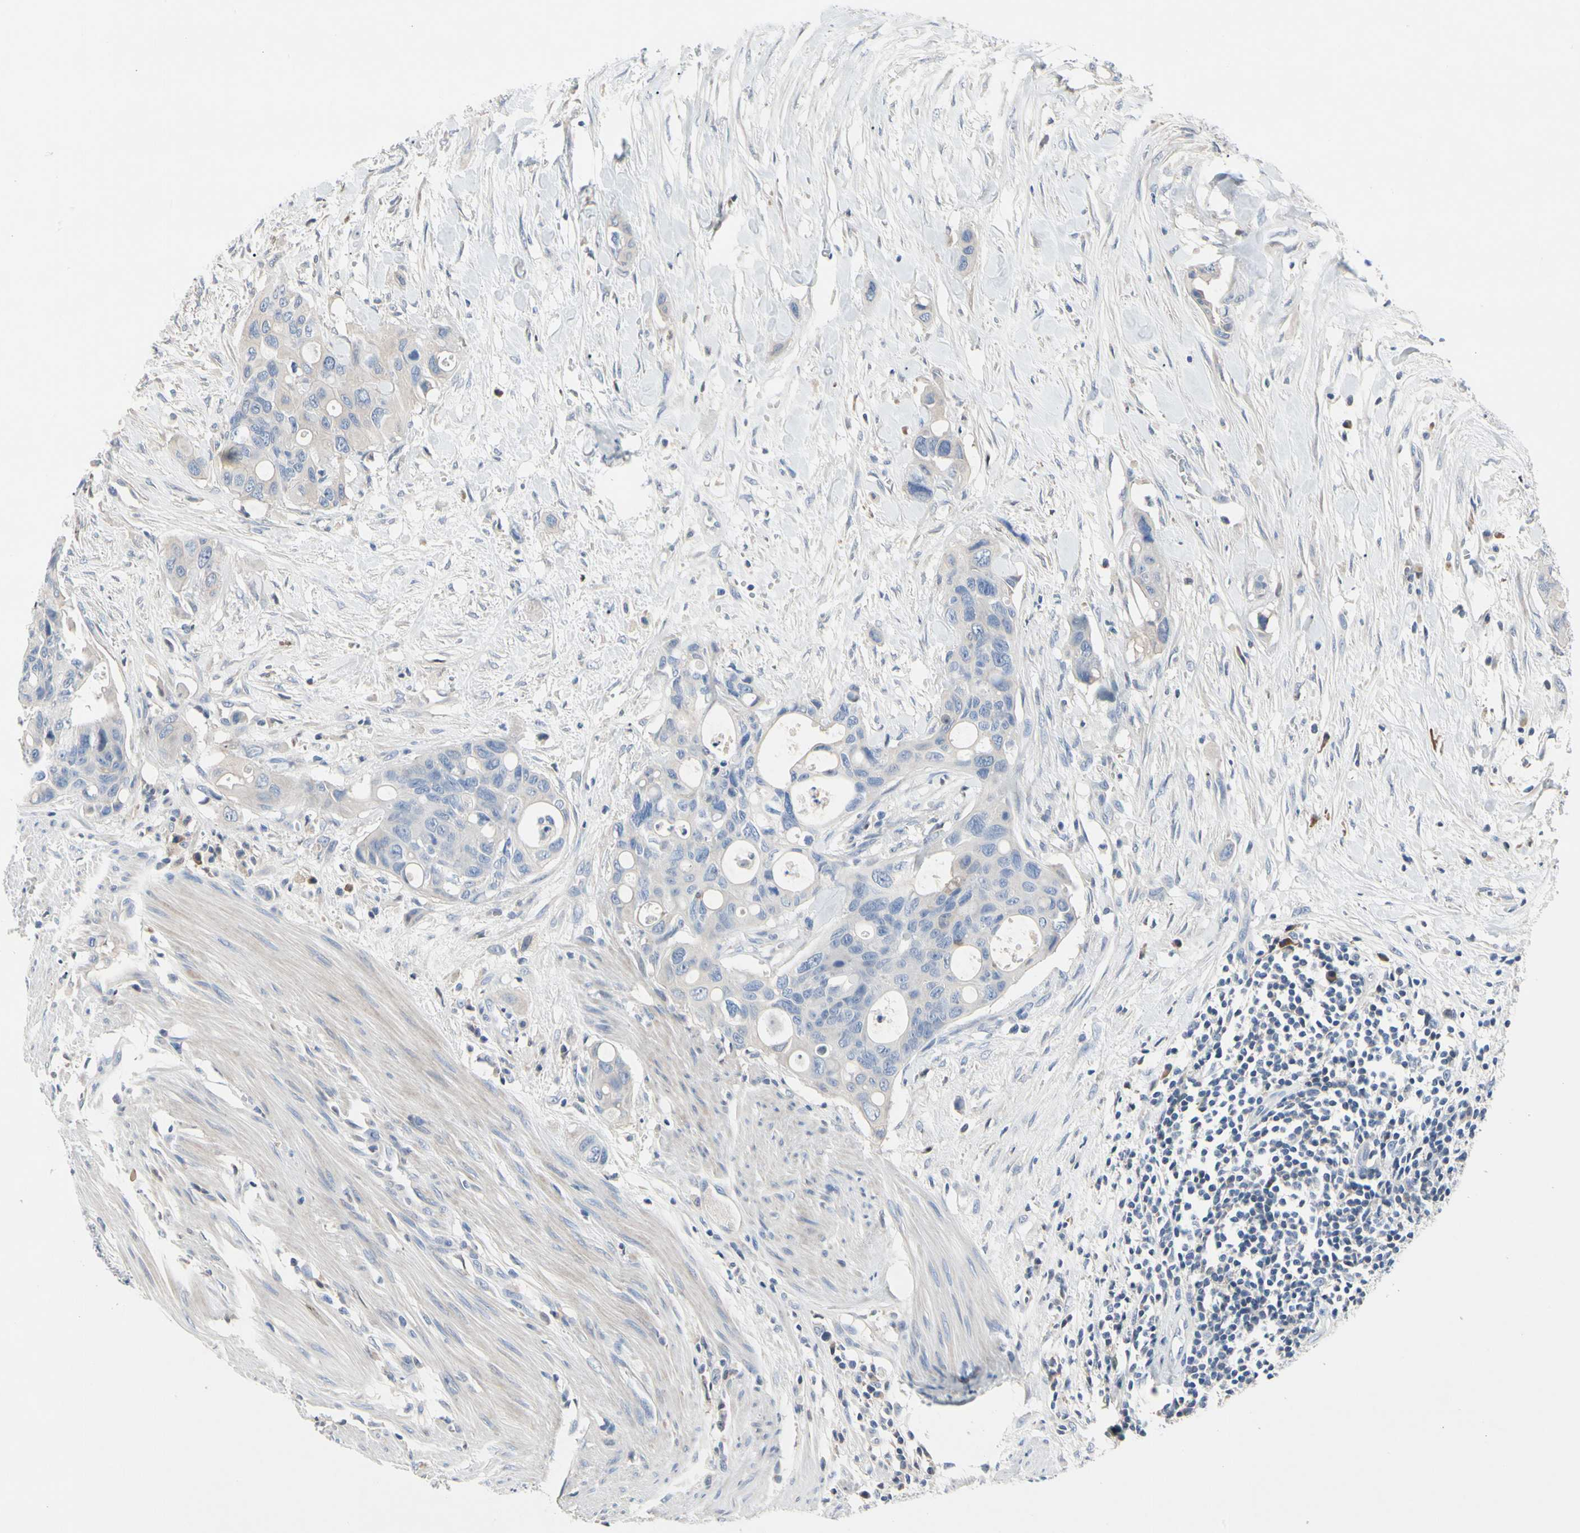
{"staining": {"intensity": "negative", "quantity": "none", "location": "none"}, "tissue": "colorectal cancer", "cell_type": "Tumor cells", "image_type": "cancer", "snomed": [{"axis": "morphology", "description": "Adenocarcinoma, NOS"}, {"axis": "topography", "description": "Colon"}], "caption": "Colorectal cancer (adenocarcinoma) stained for a protein using IHC displays no staining tumor cells.", "gene": "ECRG4", "patient": {"sex": "female", "age": 57}}